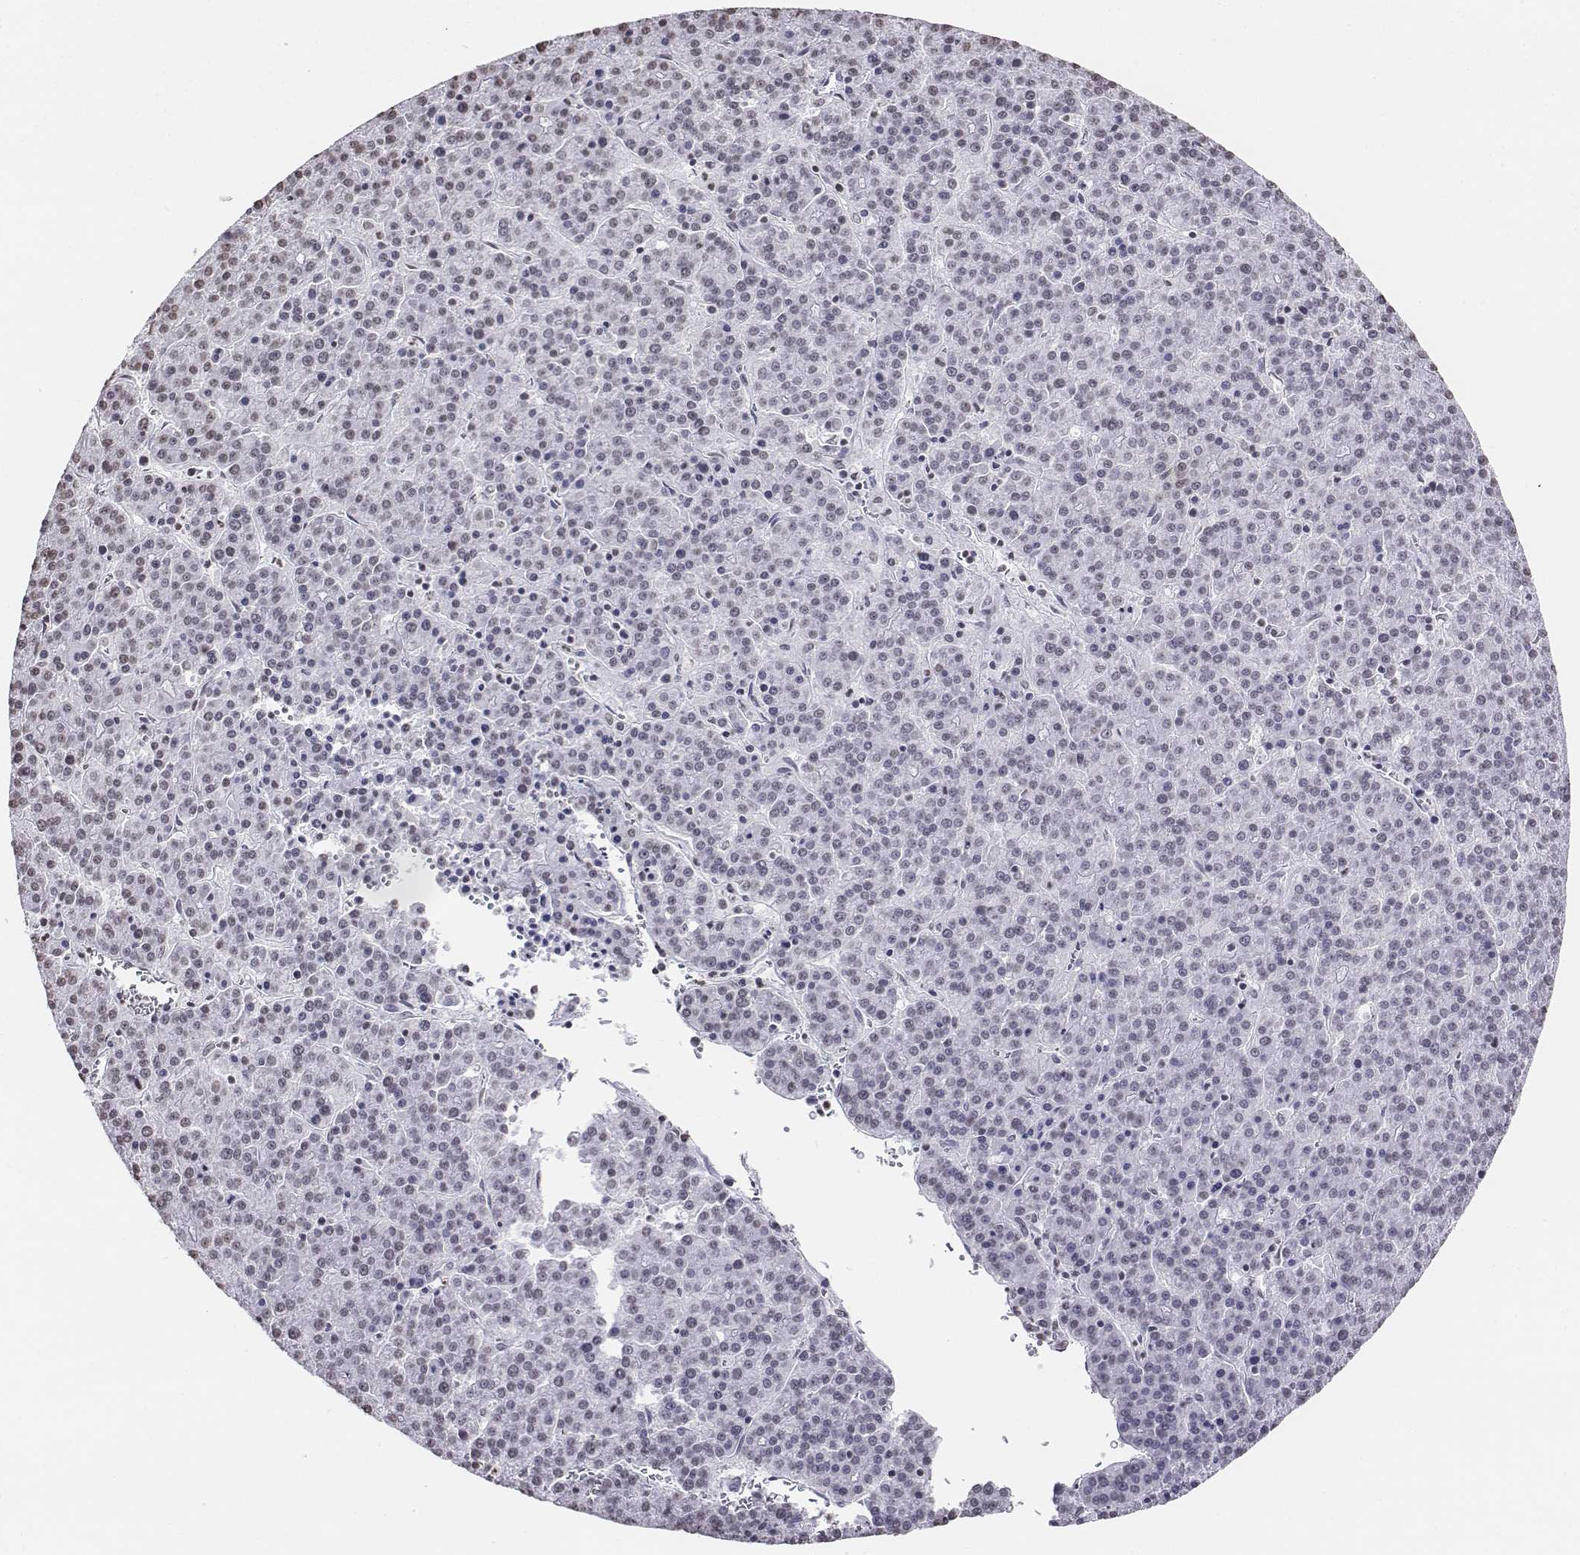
{"staining": {"intensity": "negative", "quantity": "none", "location": "none"}, "tissue": "liver cancer", "cell_type": "Tumor cells", "image_type": "cancer", "snomed": [{"axis": "morphology", "description": "Carcinoma, Hepatocellular, NOS"}, {"axis": "topography", "description": "Liver"}], "caption": "Protein analysis of liver hepatocellular carcinoma reveals no significant positivity in tumor cells. Brightfield microscopy of IHC stained with DAB (3,3'-diaminobenzidine) (brown) and hematoxylin (blue), captured at high magnification.", "gene": "BARHL1", "patient": {"sex": "female", "age": 58}}